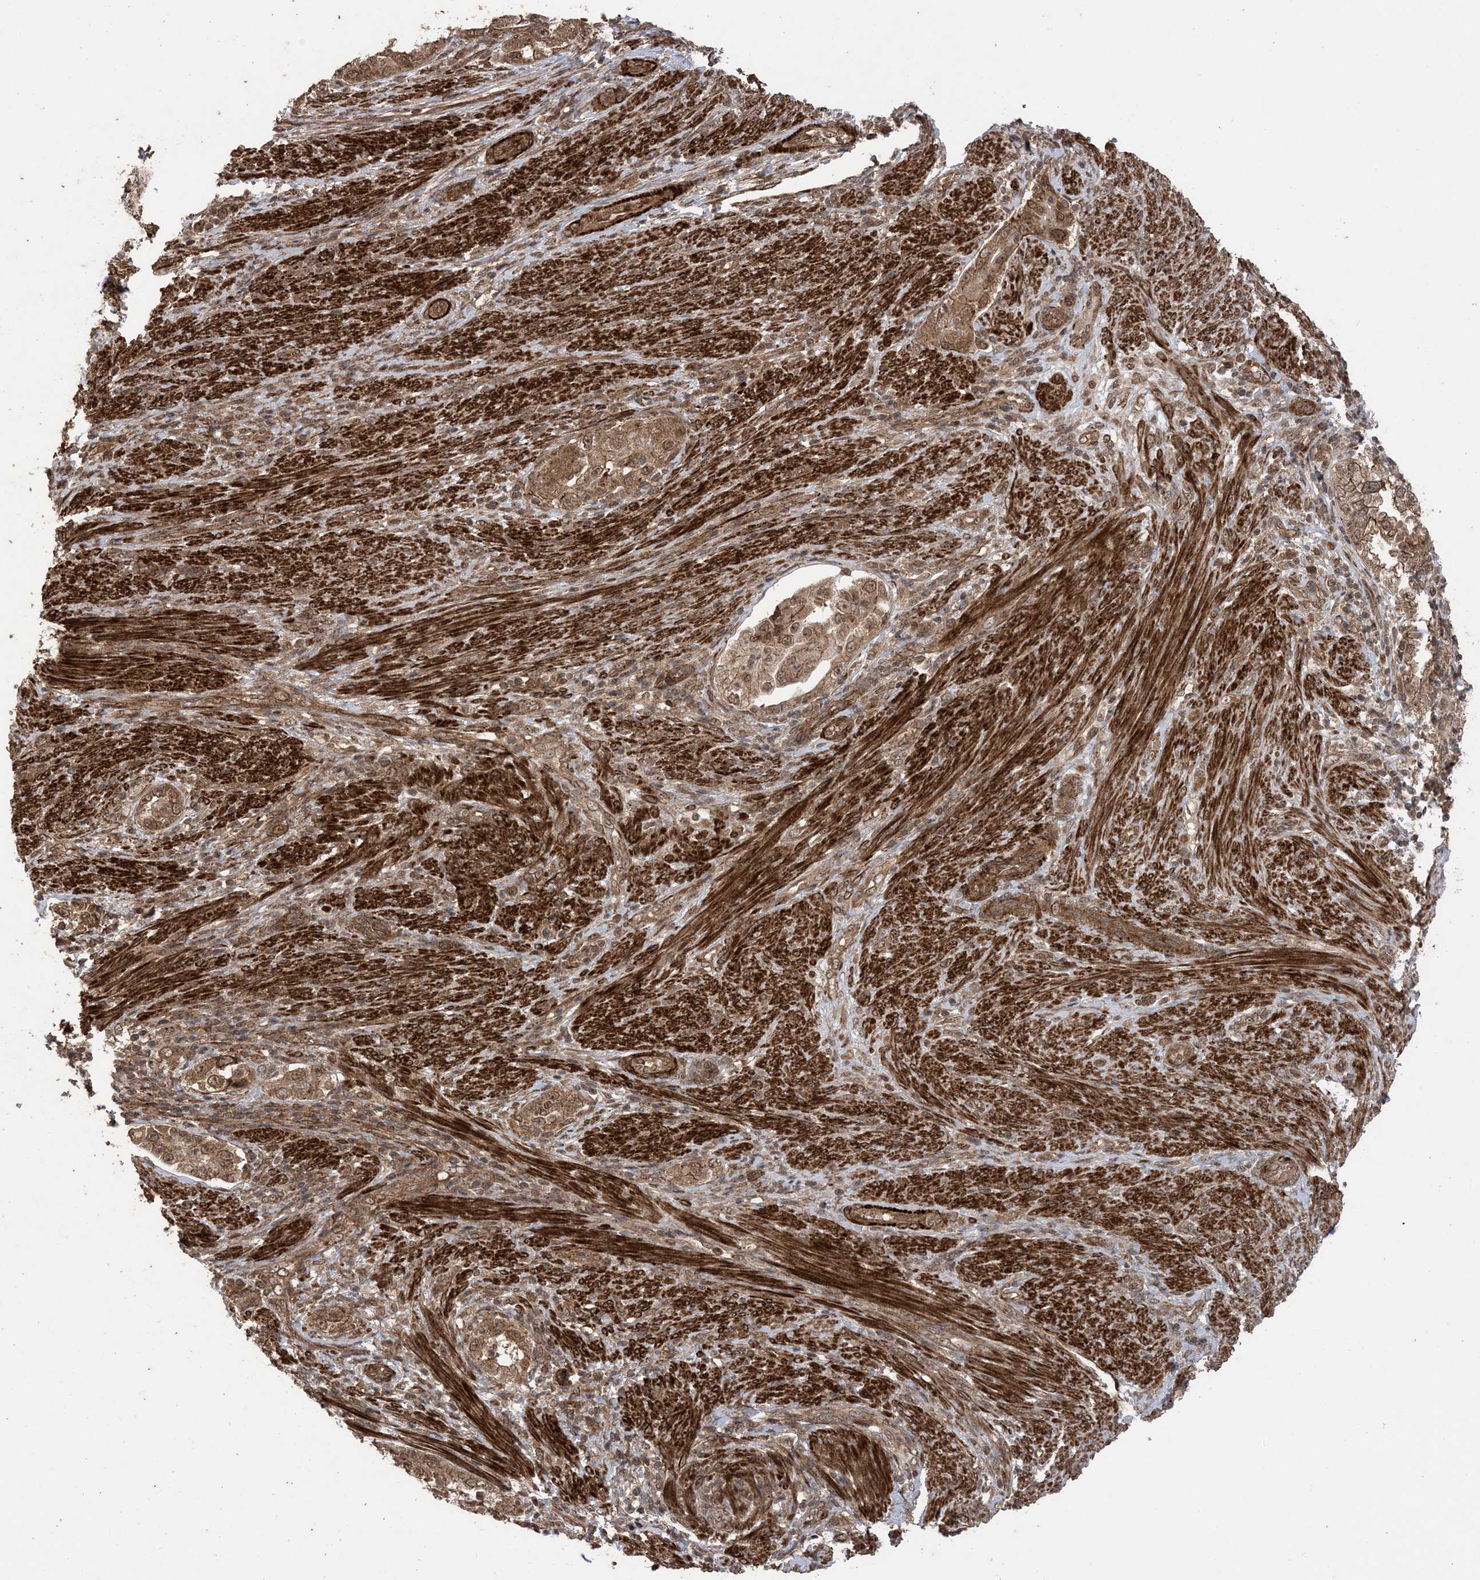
{"staining": {"intensity": "moderate", "quantity": ">75%", "location": "cytoplasmic/membranous,nuclear"}, "tissue": "endometrial cancer", "cell_type": "Tumor cells", "image_type": "cancer", "snomed": [{"axis": "morphology", "description": "Adenocarcinoma, NOS"}, {"axis": "topography", "description": "Endometrium"}], "caption": "Immunohistochemistry (IHC) of endometrial cancer demonstrates medium levels of moderate cytoplasmic/membranous and nuclear expression in approximately >75% of tumor cells.", "gene": "ZNF511", "patient": {"sex": "female", "age": 85}}